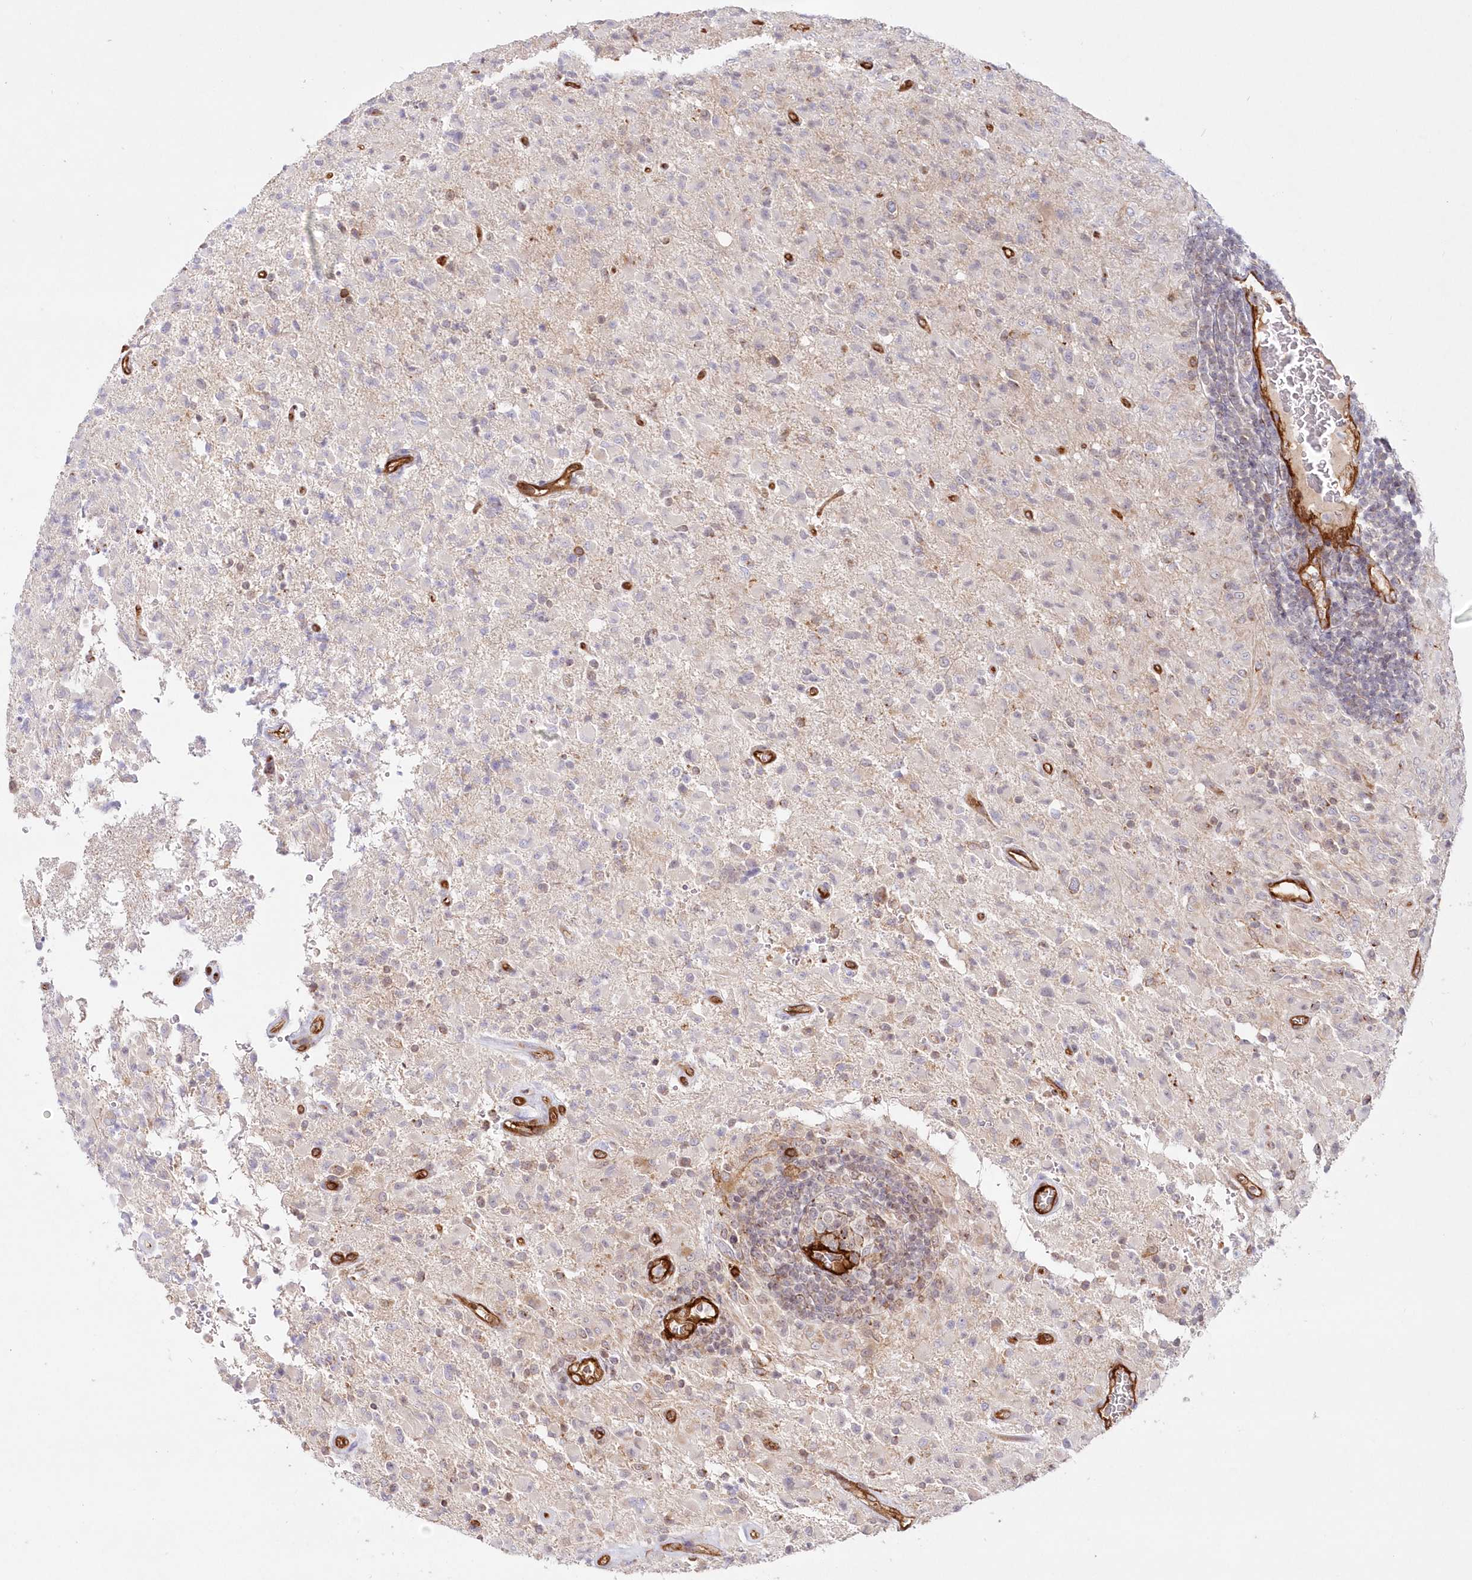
{"staining": {"intensity": "negative", "quantity": "none", "location": "none"}, "tissue": "glioma", "cell_type": "Tumor cells", "image_type": "cancer", "snomed": [{"axis": "morphology", "description": "Glioma, malignant, High grade"}, {"axis": "topography", "description": "Brain"}], "caption": "An IHC image of malignant high-grade glioma is shown. There is no staining in tumor cells of malignant high-grade glioma. The staining was performed using DAB to visualize the protein expression in brown, while the nuclei were stained in blue with hematoxylin (Magnification: 20x).", "gene": "AFAP1L2", "patient": {"sex": "female", "age": 57}}